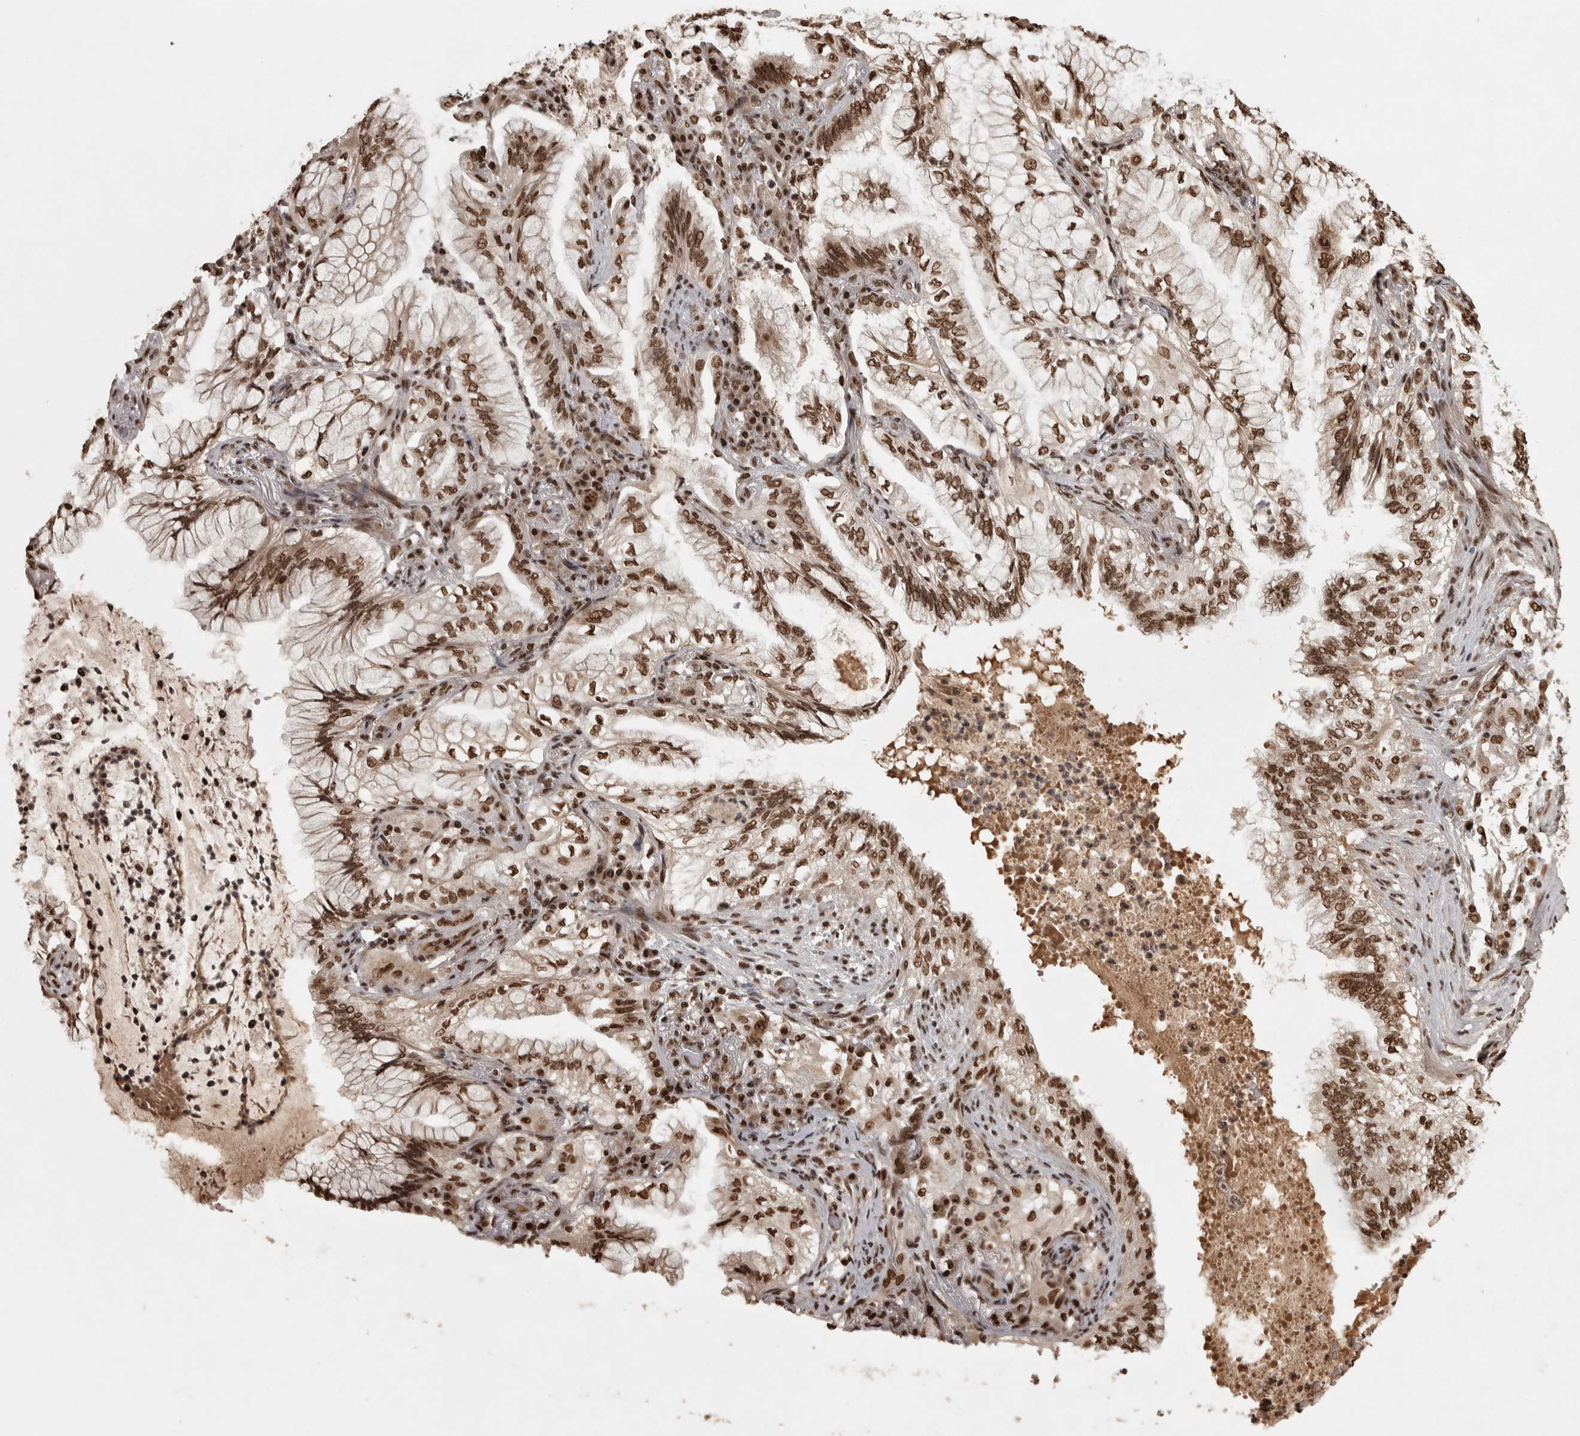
{"staining": {"intensity": "strong", "quantity": ">75%", "location": "nuclear"}, "tissue": "lung cancer", "cell_type": "Tumor cells", "image_type": "cancer", "snomed": [{"axis": "morphology", "description": "Adenocarcinoma, NOS"}, {"axis": "topography", "description": "Lung"}], "caption": "Human lung adenocarcinoma stained for a protein (brown) reveals strong nuclear positive staining in about >75% of tumor cells.", "gene": "ZFHX4", "patient": {"sex": "female", "age": 70}}